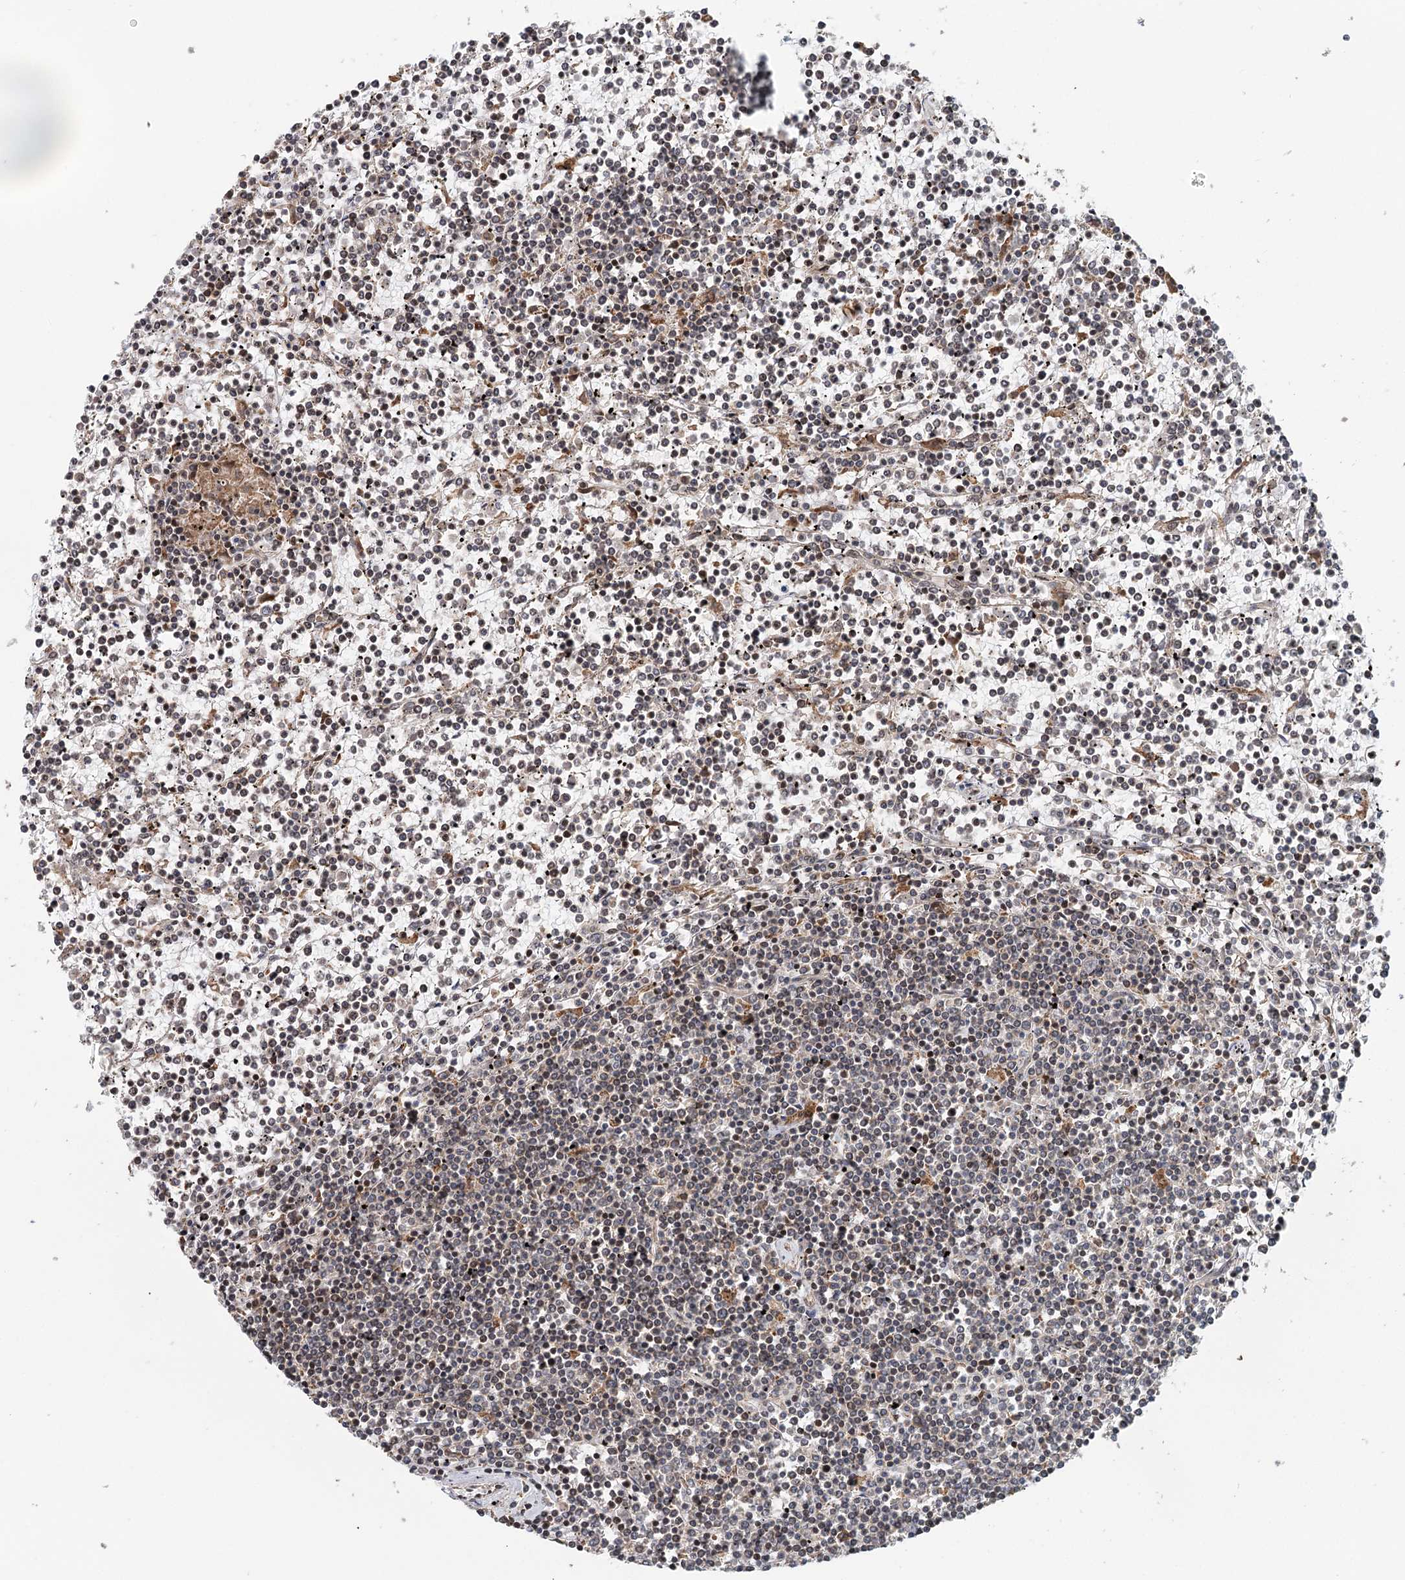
{"staining": {"intensity": "negative", "quantity": "none", "location": "none"}, "tissue": "lymphoma", "cell_type": "Tumor cells", "image_type": "cancer", "snomed": [{"axis": "morphology", "description": "Malignant lymphoma, non-Hodgkin's type, Low grade"}, {"axis": "topography", "description": "Spleen"}], "caption": "This micrograph is of malignant lymphoma, non-Hodgkin's type (low-grade) stained with immunohistochemistry (IHC) to label a protein in brown with the nuclei are counter-stained blue. There is no staining in tumor cells.", "gene": "RNF111", "patient": {"sex": "female", "age": 19}}